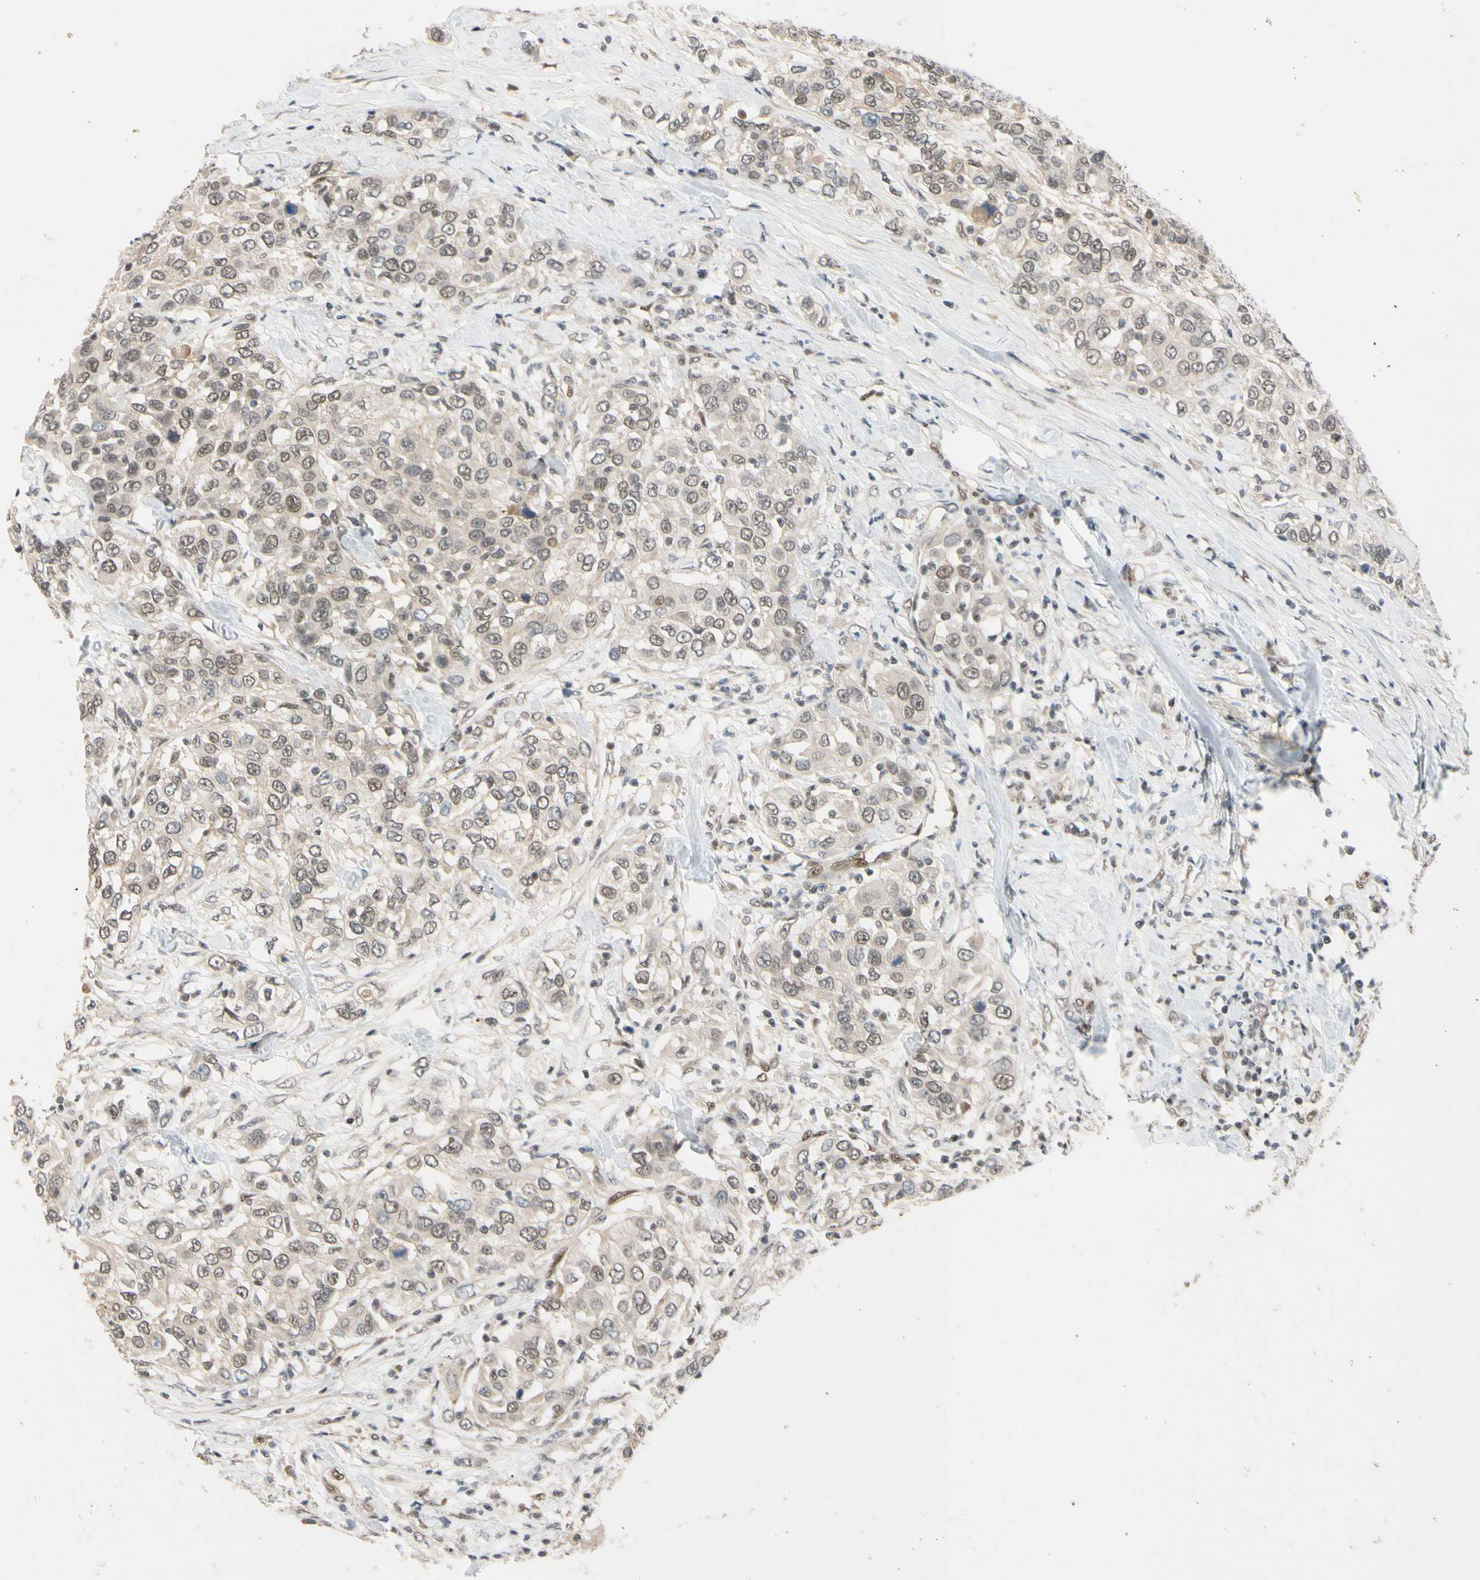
{"staining": {"intensity": "weak", "quantity": ">75%", "location": "nuclear"}, "tissue": "urothelial cancer", "cell_type": "Tumor cells", "image_type": "cancer", "snomed": [{"axis": "morphology", "description": "Urothelial carcinoma, High grade"}, {"axis": "topography", "description": "Urinary bladder"}], "caption": "DAB (3,3'-diaminobenzidine) immunohistochemical staining of human high-grade urothelial carcinoma displays weak nuclear protein expression in about >75% of tumor cells.", "gene": "TAF4", "patient": {"sex": "female", "age": 80}}